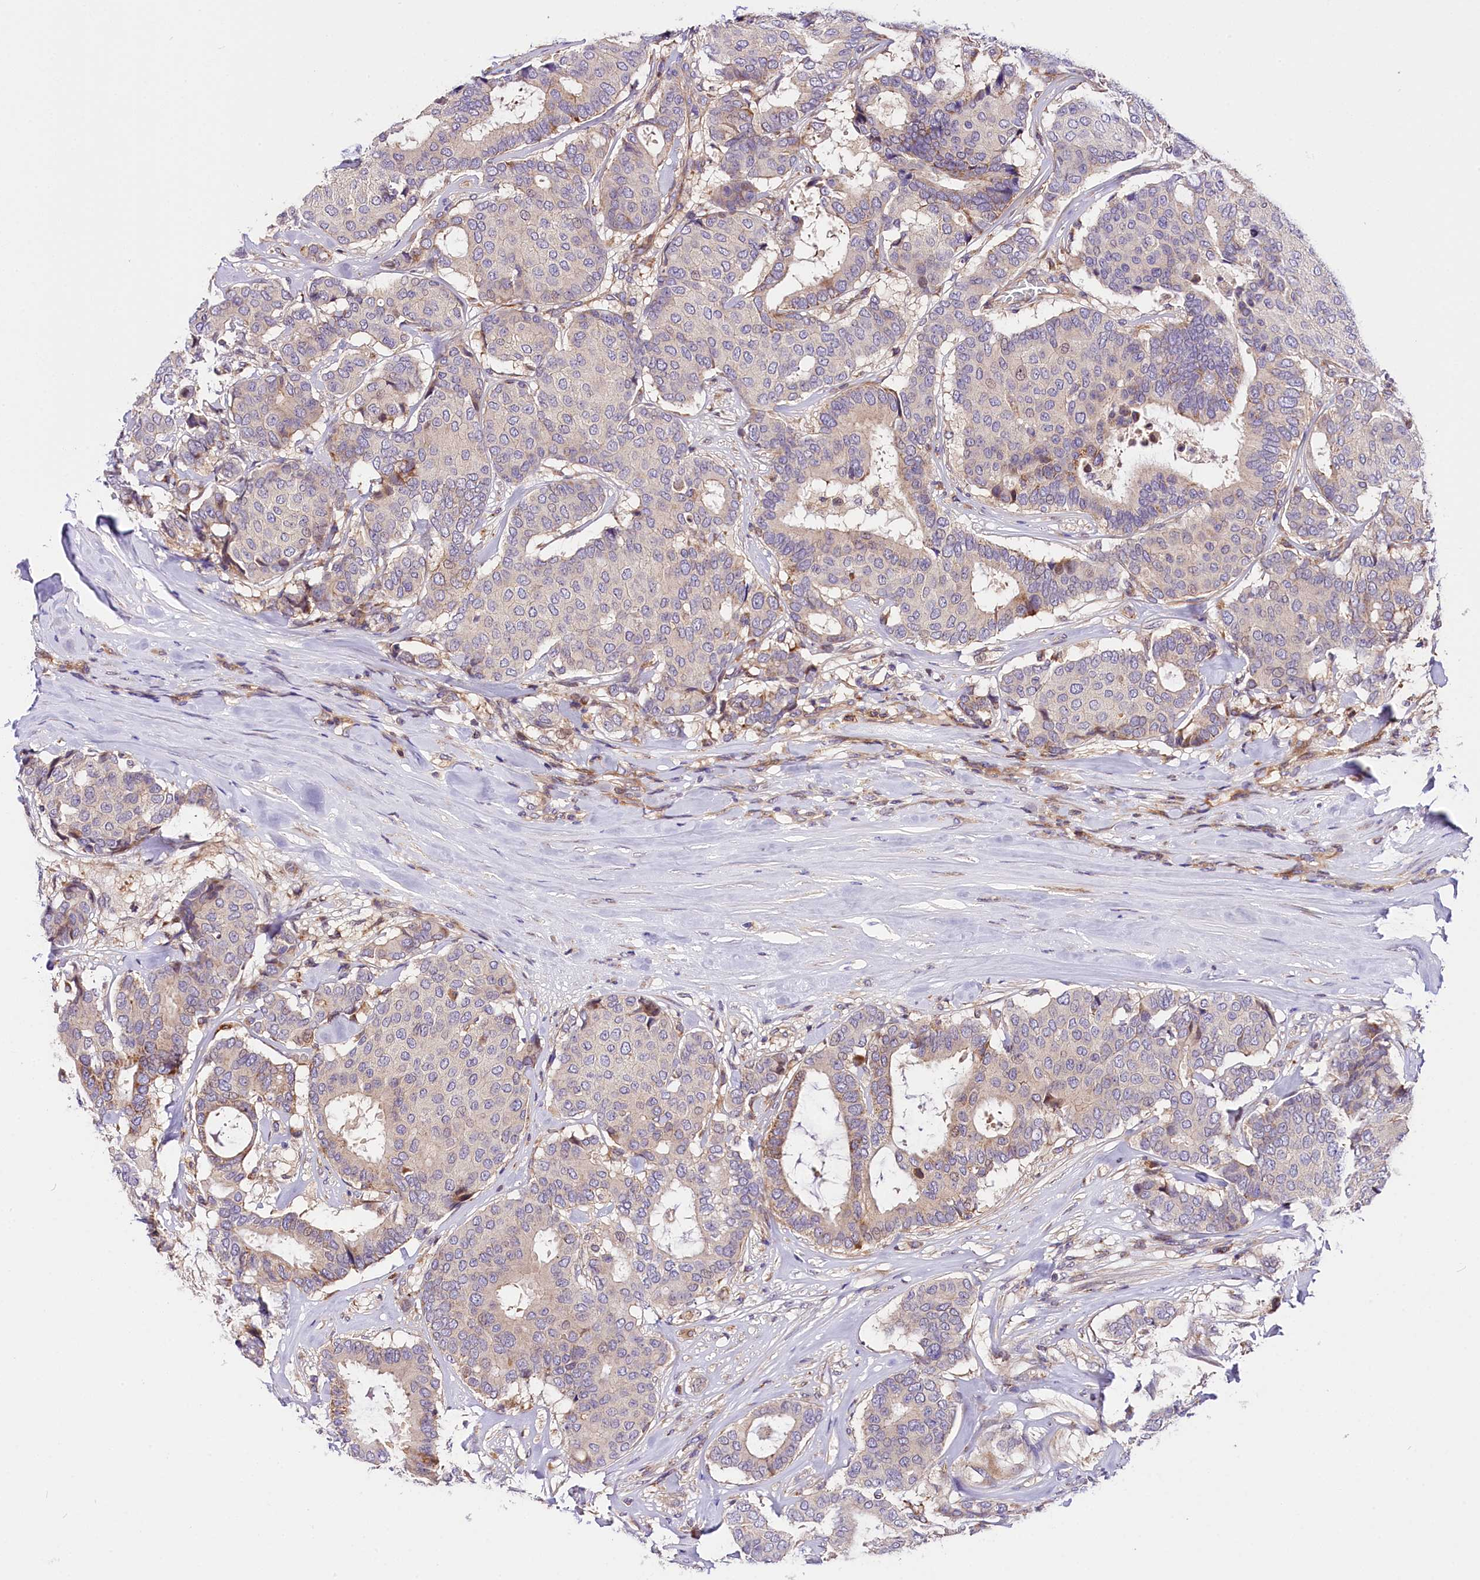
{"staining": {"intensity": "negative", "quantity": "none", "location": "none"}, "tissue": "breast cancer", "cell_type": "Tumor cells", "image_type": "cancer", "snomed": [{"axis": "morphology", "description": "Duct carcinoma"}, {"axis": "topography", "description": "Breast"}], "caption": "This image is of breast cancer stained with immunohistochemistry (IHC) to label a protein in brown with the nuclei are counter-stained blue. There is no expression in tumor cells. (DAB (3,3'-diaminobenzidine) immunohistochemistry (IHC) with hematoxylin counter stain).", "gene": "ARMC6", "patient": {"sex": "female", "age": 75}}